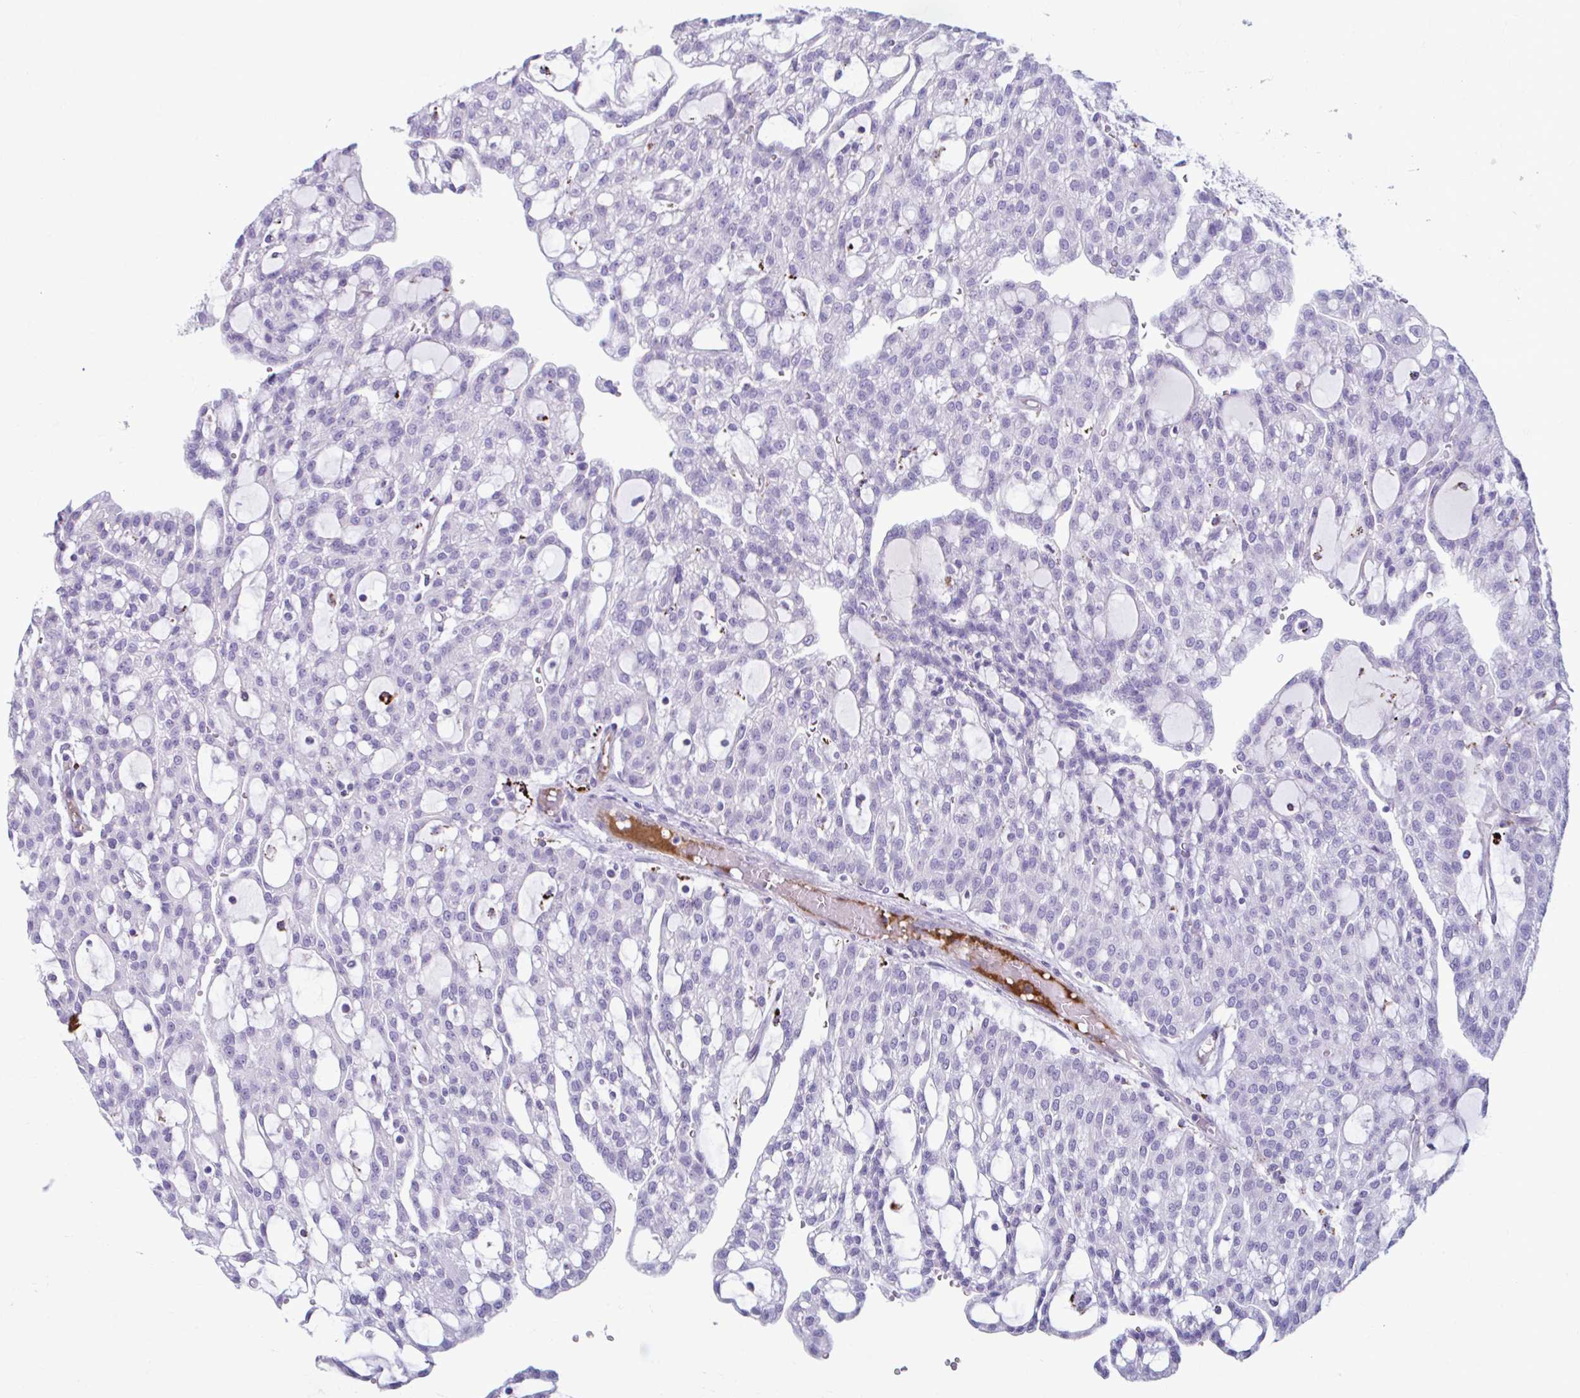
{"staining": {"intensity": "negative", "quantity": "none", "location": "none"}, "tissue": "renal cancer", "cell_type": "Tumor cells", "image_type": "cancer", "snomed": [{"axis": "morphology", "description": "Adenocarcinoma, NOS"}, {"axis": "topography", "description": "Kidney"}], "caption": "Histopathology image shows no significant protein expression in tumor cells of renal adenocarcinoma.", "gene": "C12orf71", "patient": {"sex": "male", "age": 63}}